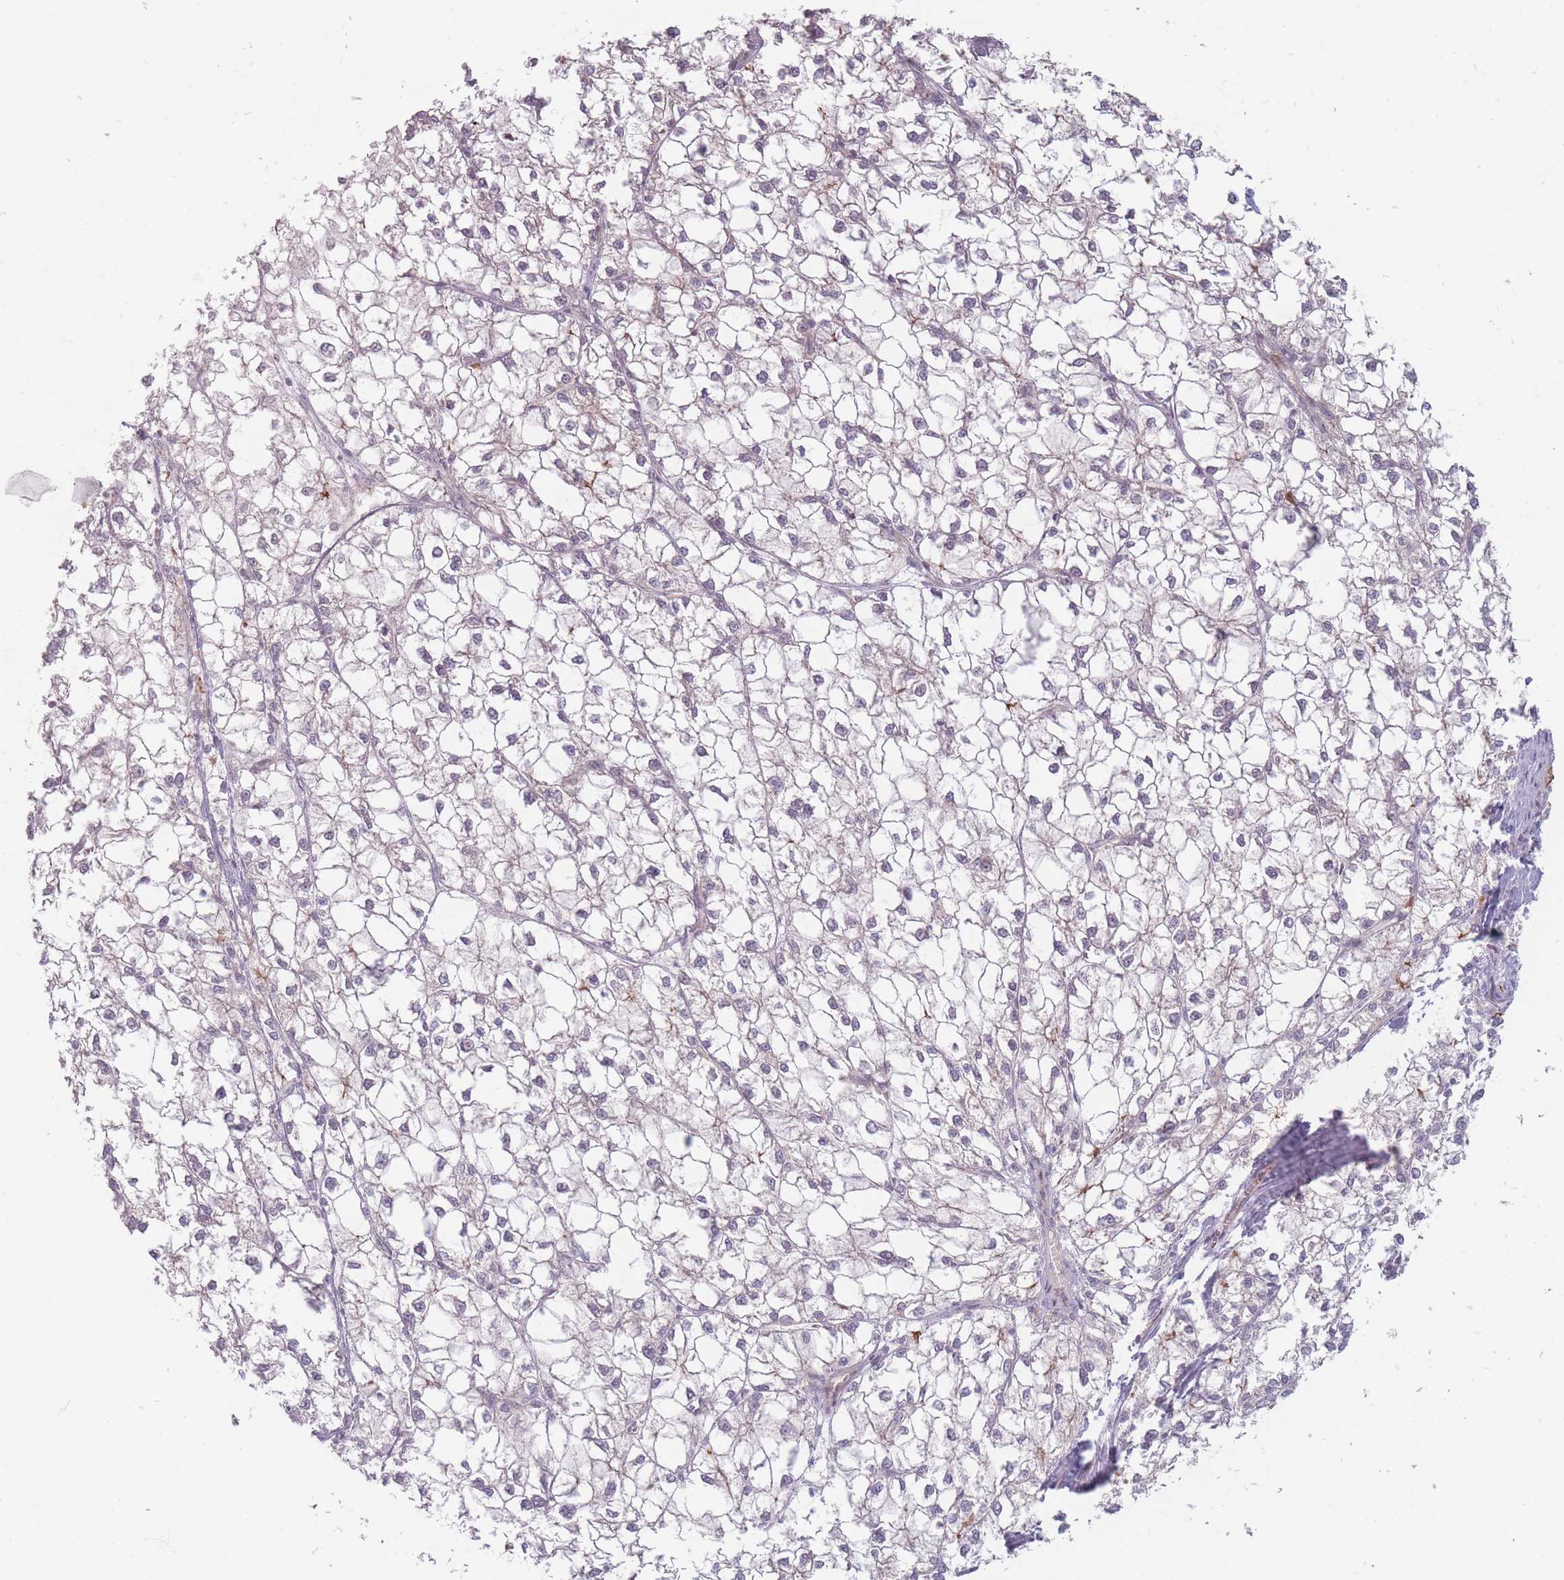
{"staining": {"intensity": "negative", "quantity": "none", "location": "none"}, "tissue": "liver cancer", "cell_type": "Tumor cells", "image_type": "cancer", "snomed": [{"axis": "morphology", "description": "Carcinoma, Hepatocellular, NOS"}, {"axis": "topography", "description": "Liver"}], "caption": "A micrograph of human hepatocellular carcinoma (liver) is negative for staining in tumor cells.", "gene": "CHCHD7", "patient": {"sex": "female", "age": 43}}